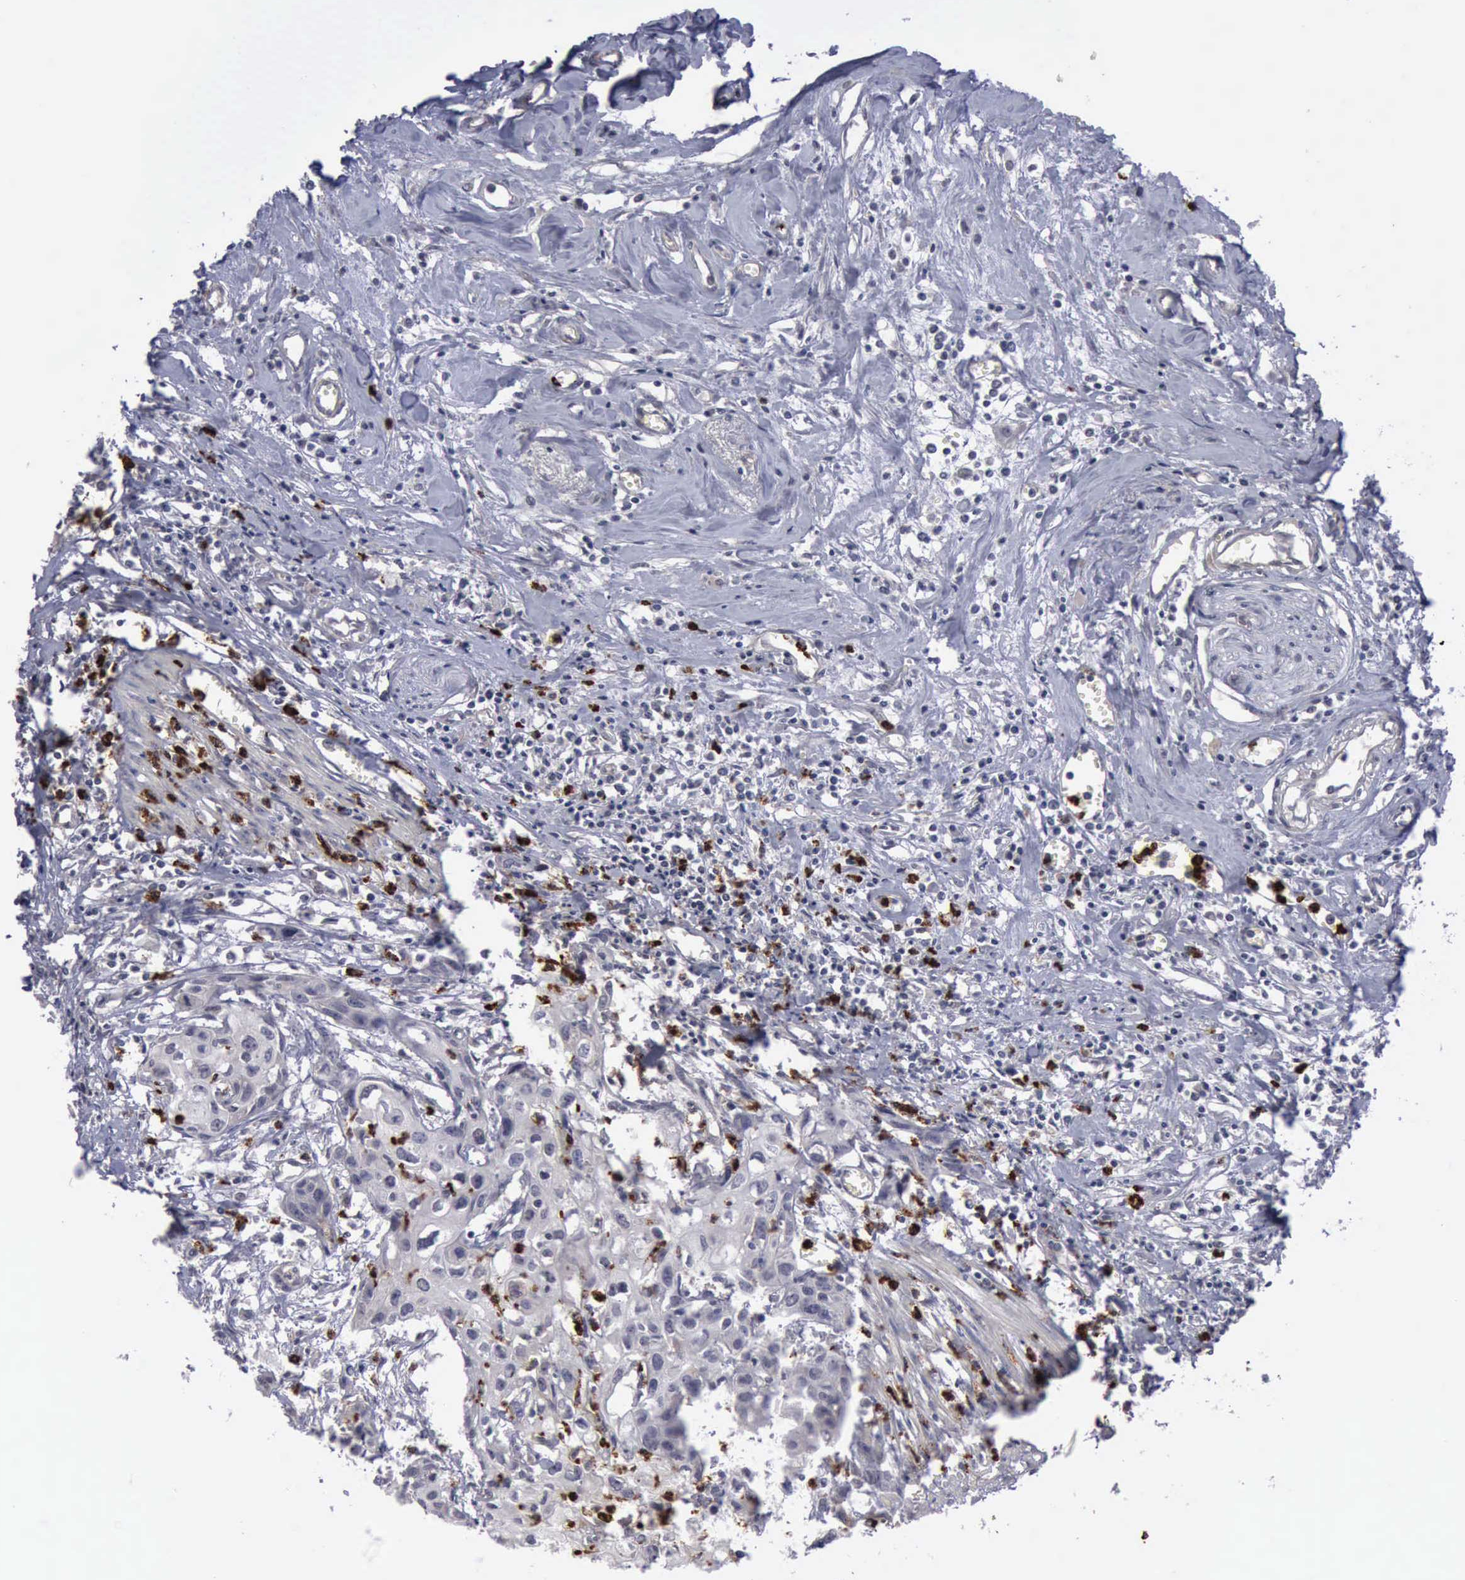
{"staining": {"intensity": "negative", "quantity": "none", "location": "none"}, "tissue": "urothelial cancer", "cell_type": "Tumor cells", "image_type": "cancer", "snomed": [{"axis": "morphology", "description": "Urothelial carcinoma, High grade"}, {"axis": "topography", "description": "Urinary bladder"}], "caption": "Immunohistochemical staining of human high-grade urothelial carcinoma shows no significant staining in tumor cells.", "gene": "MMP9", "patient": {"sex": "male", "age": 54}}